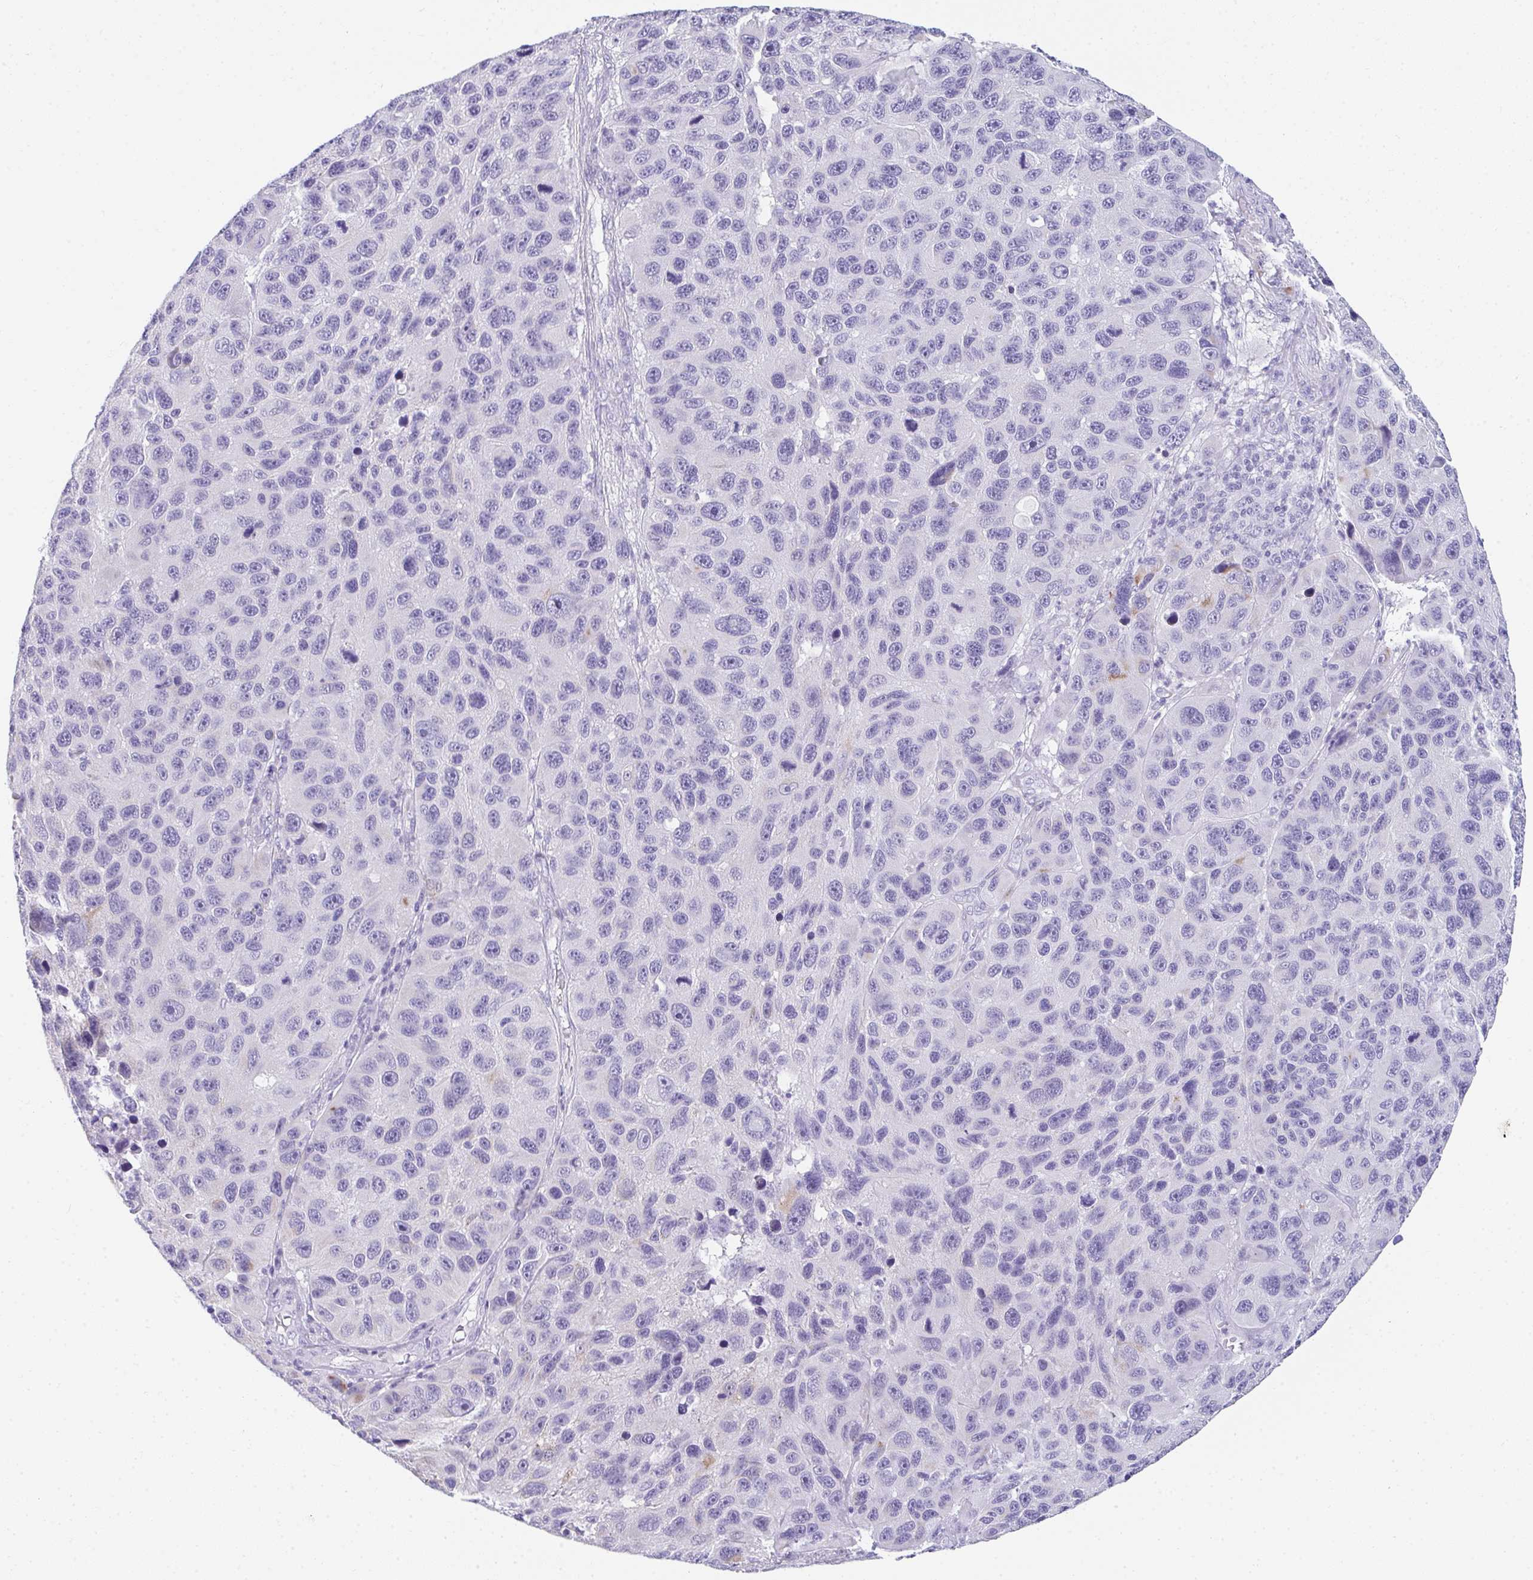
{"staining": {"intensity": "negative", "quantity": "none", "location": "none"}, "tissue": "melanoma", "cell_type": "Tumor cells", "image_type": "cancer", "snomed": [{"axis": "morphology", "description": "Malignant melanoma, NOS"}, {"axis": "topography", "description": "Skin"}], "caption": "This is an immunohistochemistry image of human melanoma. There is no positivity in tumor cells.", "gene": "RLF", "patient": {"sex": "male", "age": 53}}